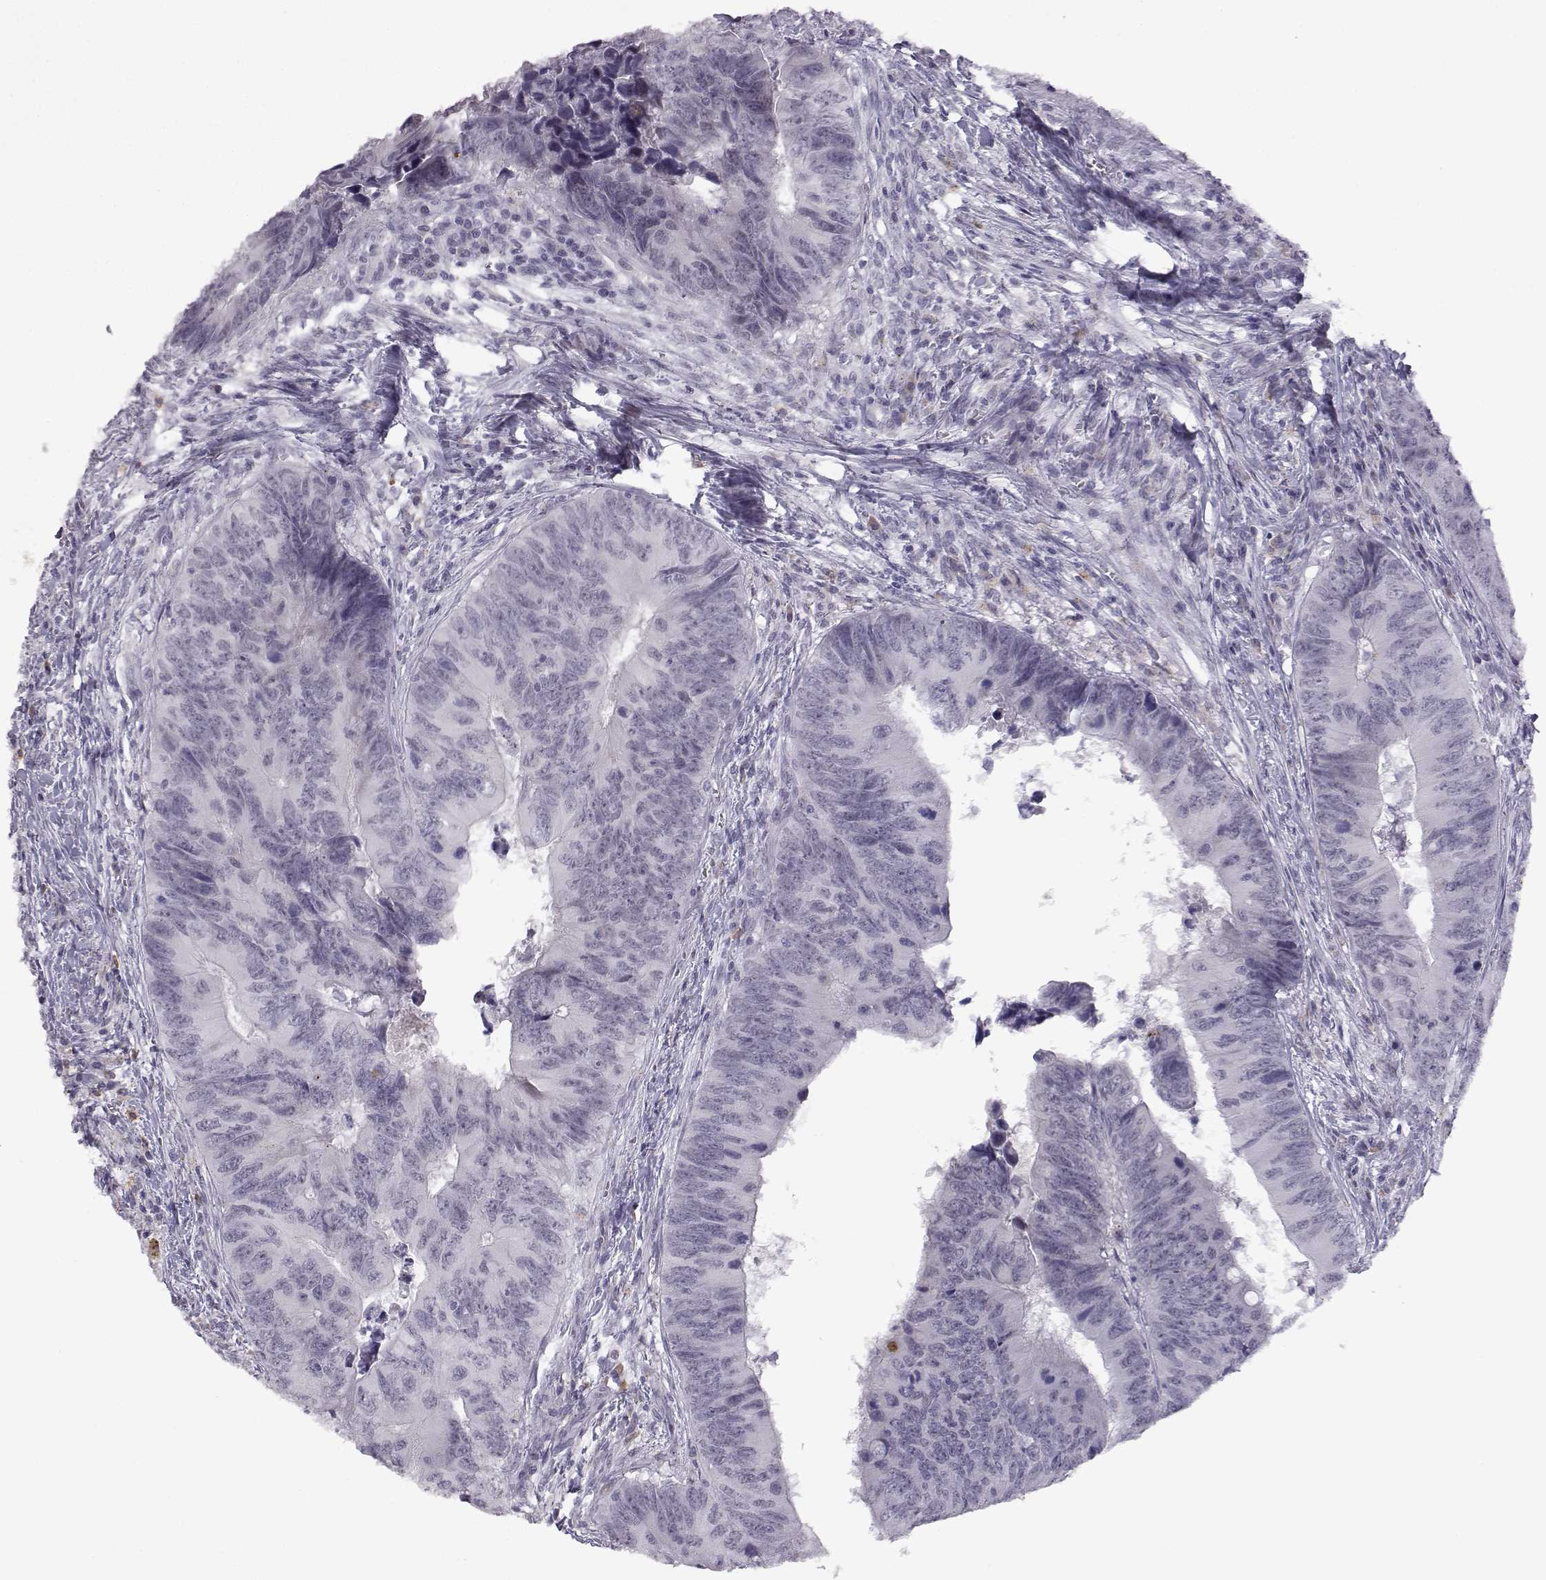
{"staining": {"intensity": "negative", "quantity": "none", "location": "none"}, "tissue": "colorectal cancer", "cell_type": "Tumor cells", "image_type": "cancer", "snomed": [{"axis": "morphology", "description": "Adenocarcinoma, NOS"}, {"axis": "topography", "description": "Colon"}], "caption": "Photomicrograph shows no significant protein positivity in tumor cells of colorectal cancer.", "gene": "VGF", "patient": {"sex": "female", "age": 82}}